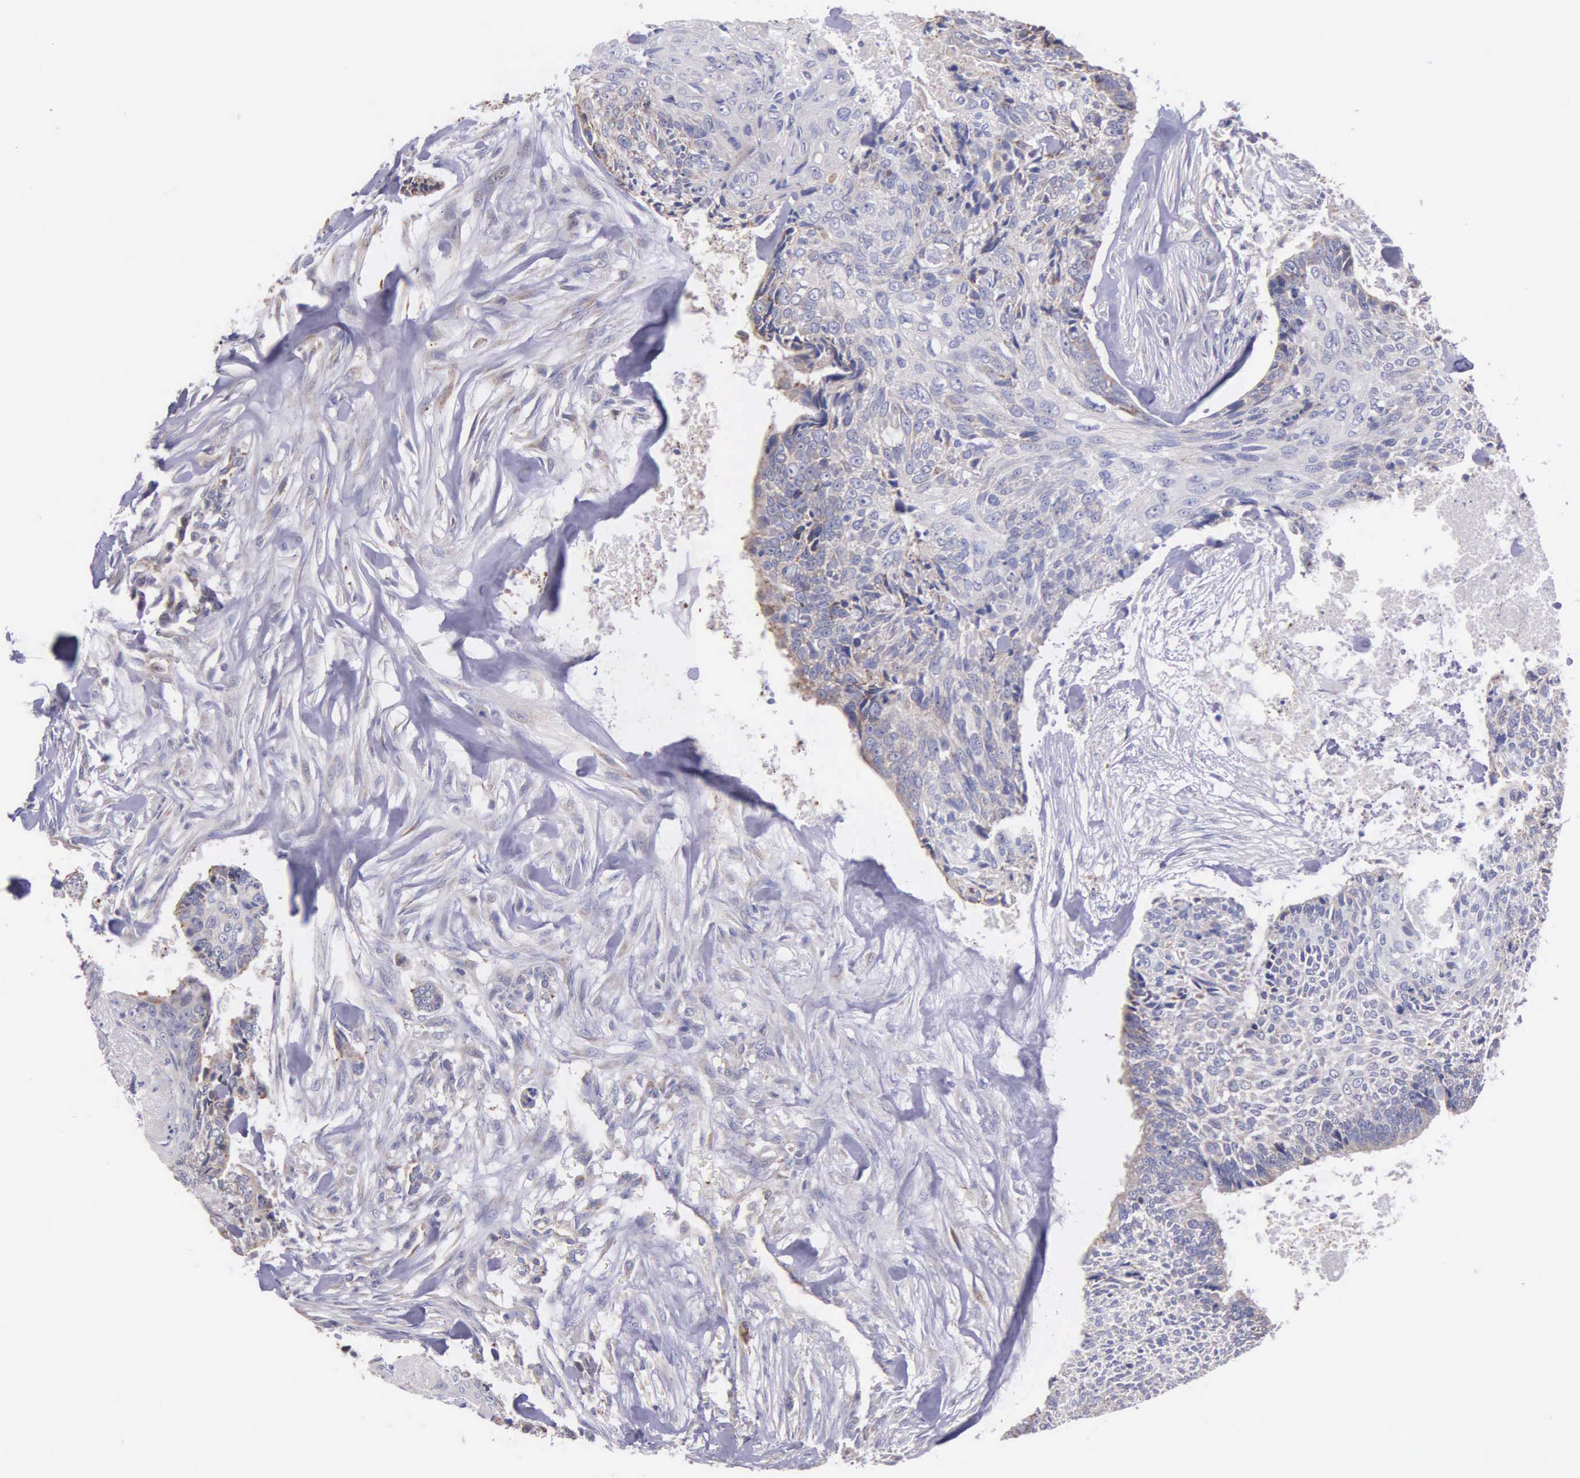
{"staining": {"intensity": "weak", "quantity": "<25%", "location": "cytoplasmic/membranous"}, "tissue": "head and neck cancer", "cell_type": "Tumor cells", "image_type": "cancer", "snomed": [{"axis": "morphology", "description": "Squamous cell carcinoma, NOS"}, {"axis": "topography", "description": "Salivary gland"}, {"axis": "topography", "description": "Head-Neck"}], "caption": "Immunohistochemistry of head and neck cancer (squamous cell carcinoma) shows no expression in tumor cells.", "gene": "ZC3H12B", "patient": {"sex": "male", "age": 70}}